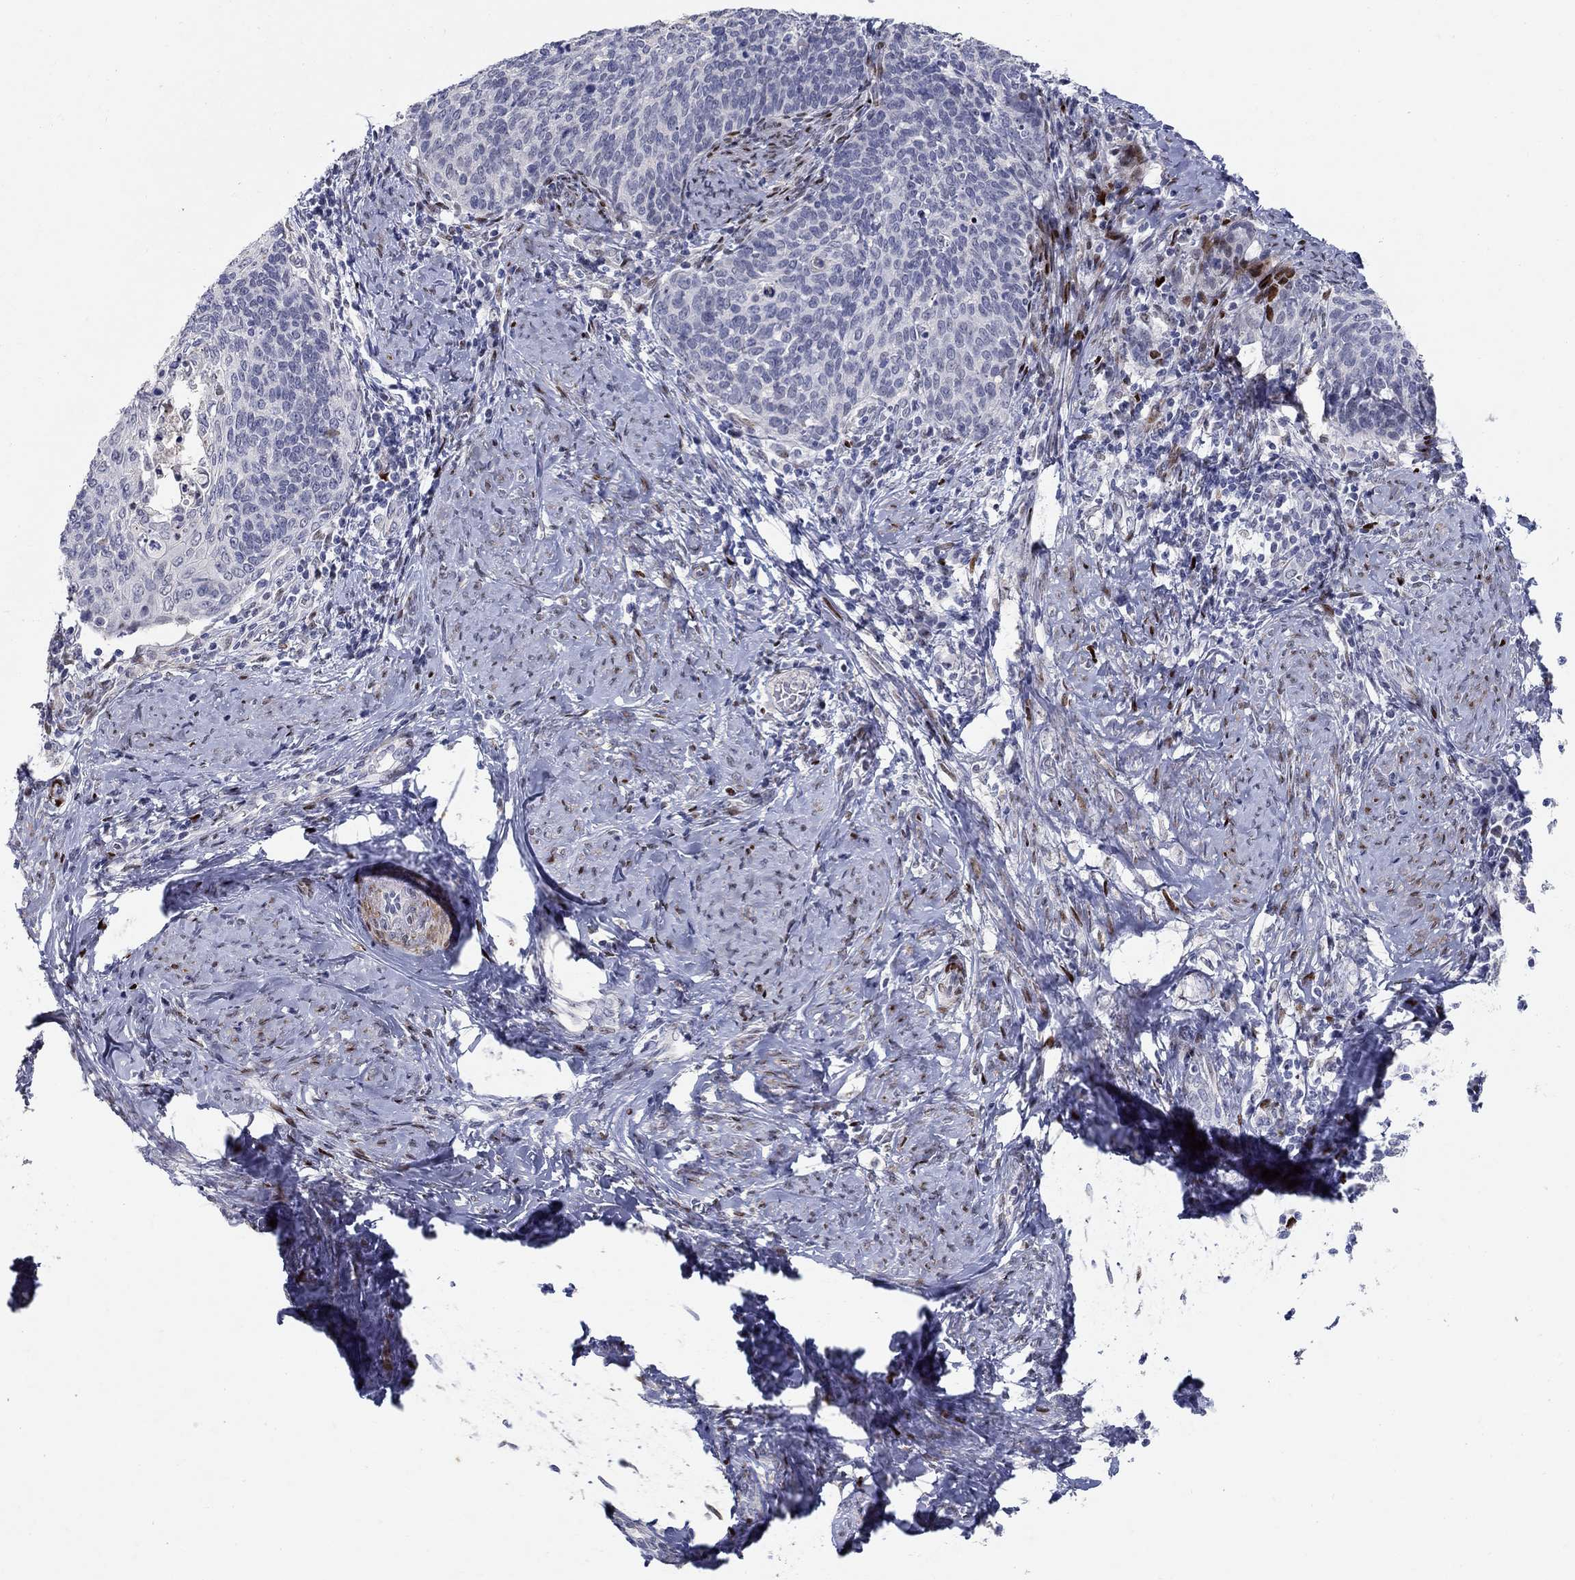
{"staining": {"intensity": "negative", "quantity": "none", "location": "none"}, "tissue": "cervical cancer", "cell_type": "Tumor cells", "image_type": "cancer", "snomed": [{"axis": "morphology", "description": "Normal tissue, NOS"}, {"axis": "morphology", "description": "Squamous cell carcinoma, NOS"}, {"axis": "topography", "description": "Cervix"}], "caption": "Tumor cells show no significant protein staining in cervical cancer.", "gene": "RAPGEF5", "patient": {"sex": "female", "age": 39}}